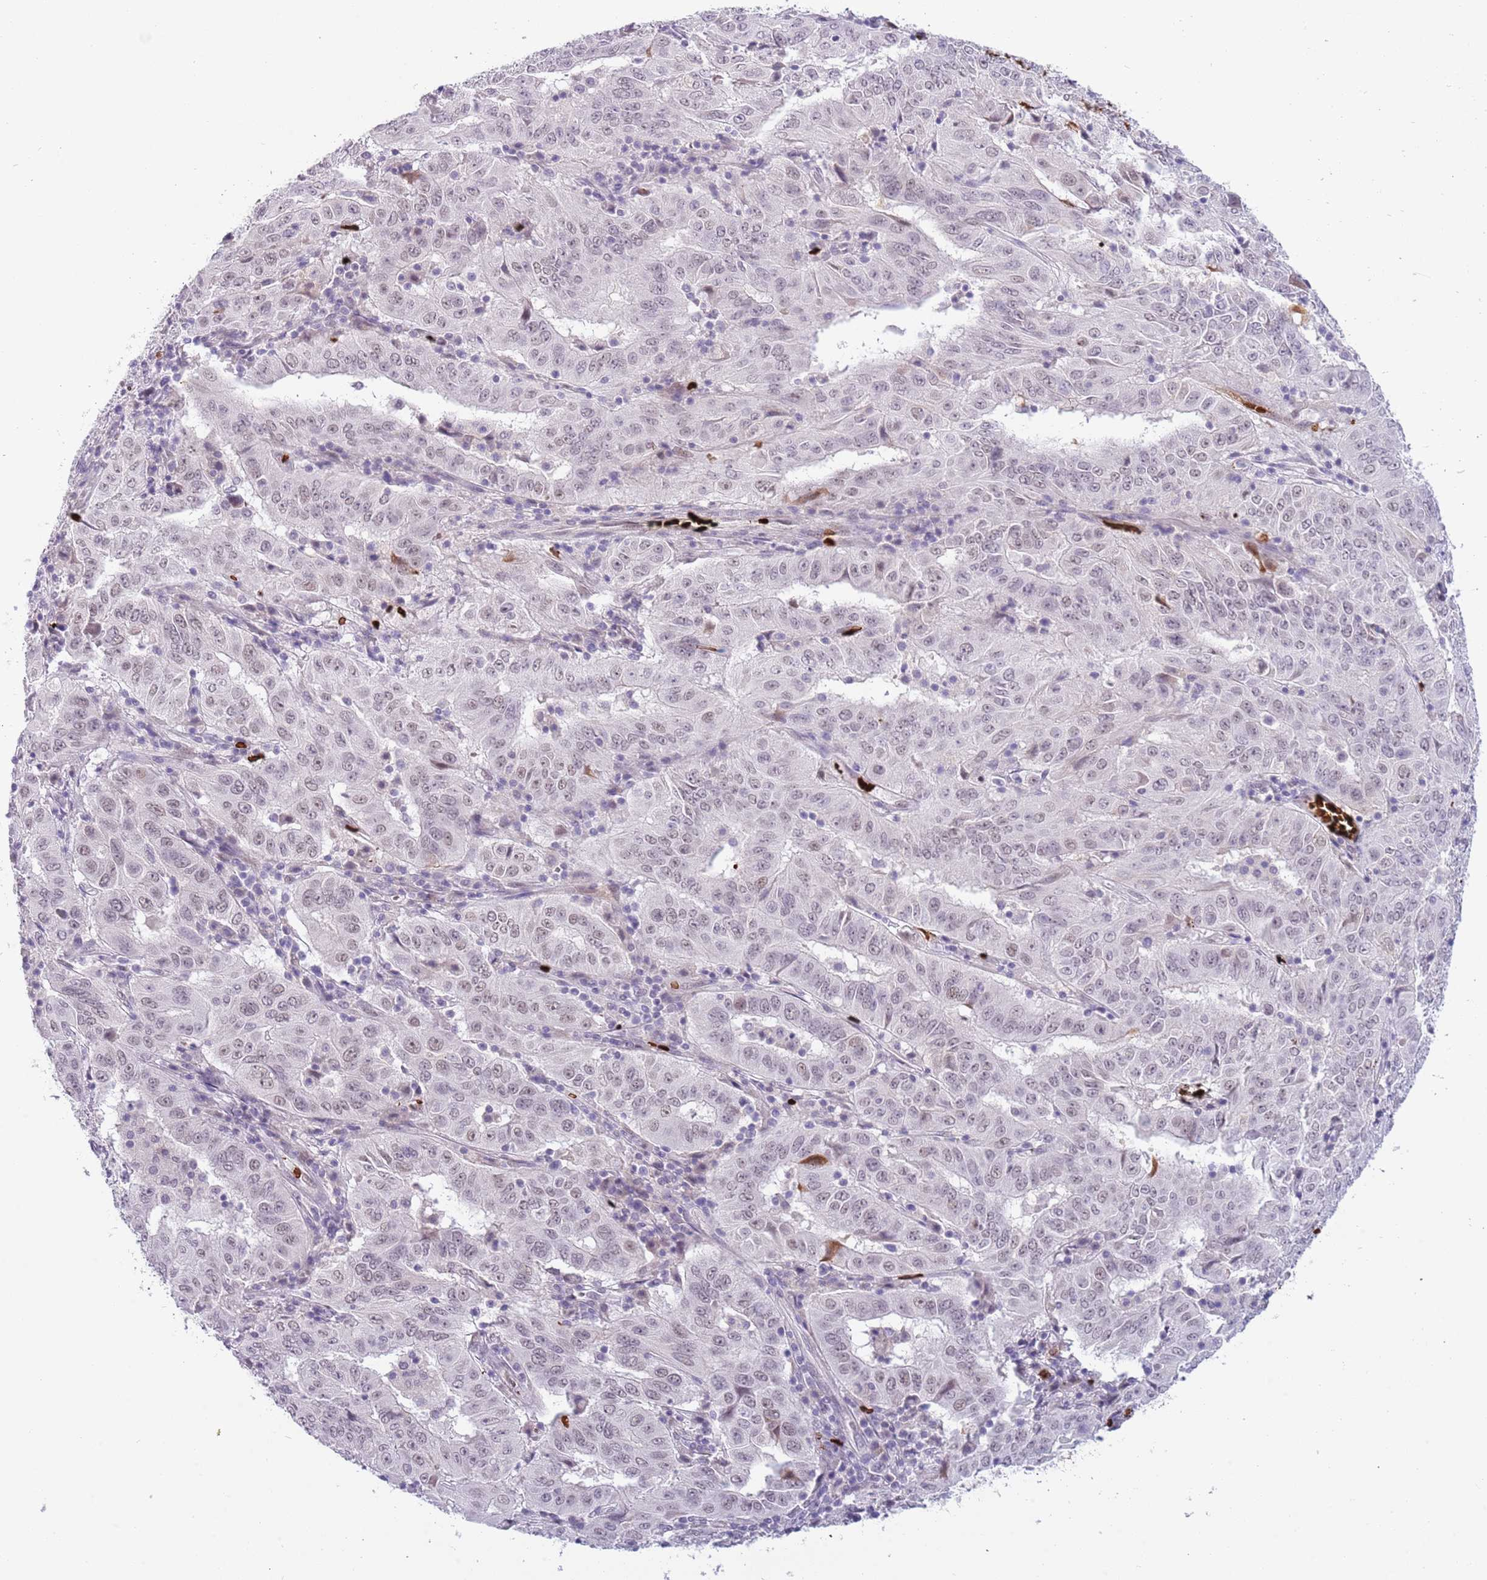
{"staining": {"intensity": "weak", "quantity": ">75%", "location": "nuclear"}, "tissue": "pancreatic cancer", "cell_type": "Tumor cells", "image_type": "cancer", "snomed": [{"axis": "morphology", "description": "Adenocarcinoma, NOS"}, {"axis": "topography", "description": "Pancreas"}], "caption": "A brown stain highlights weak nuclear expression of a protein in human pancreatic cancer tumor cells.", "gene": "LYPD6B", "patient": {"sex": "male", "age": 63}}